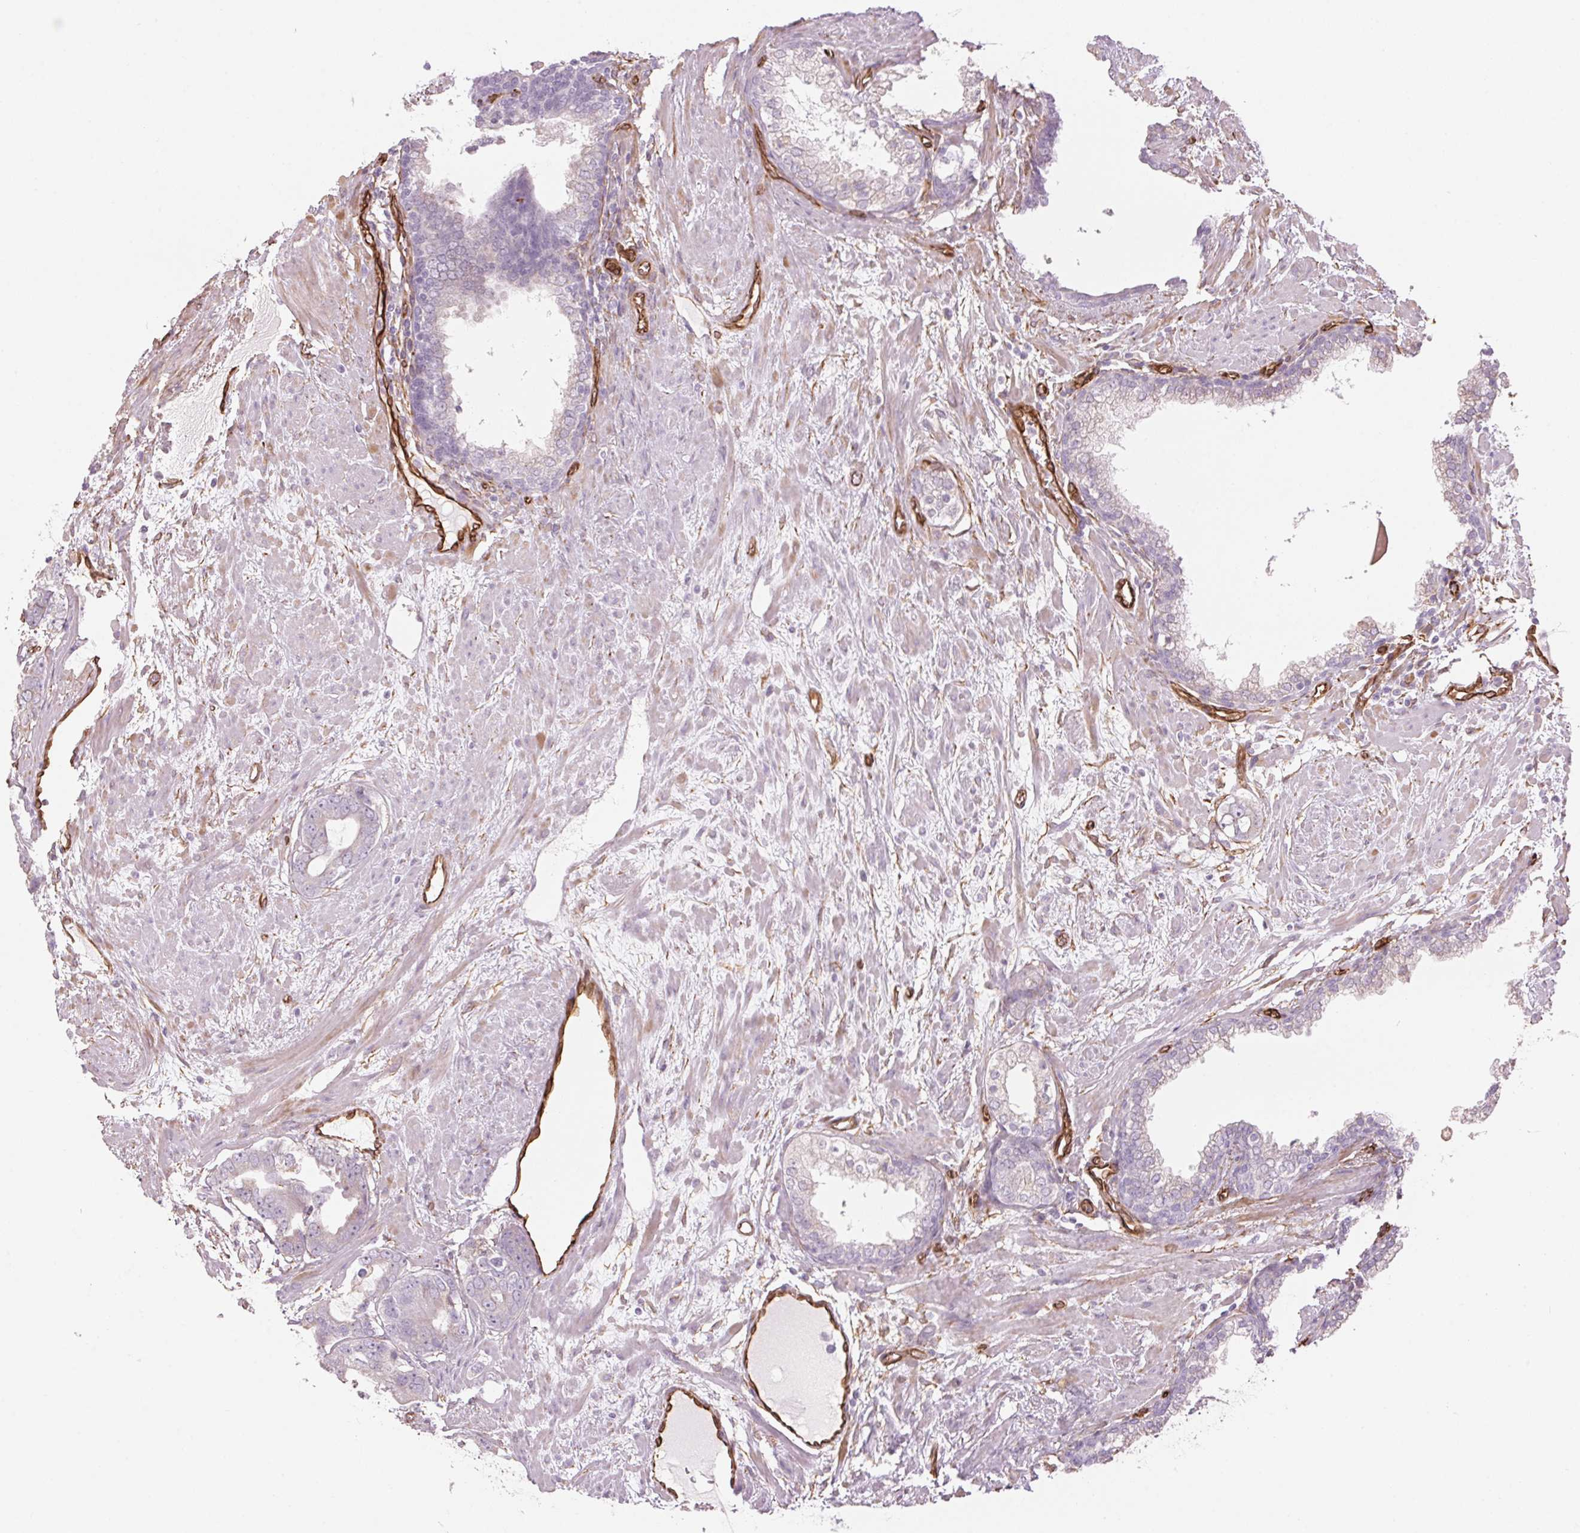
{"staining": {"intensity": "negative", "quantity": "none", "location": "none"}, "tissue": "prostate cancer", "cell_type": "Tumor cells", "image_type": "cancer", "snomed": [{"axis": "morphology", "description": "Adenocarcinoma, High grade"}, {"axis": "topography", "description": "Prostate"}], "caption": "The photomicrograph demonstrates no significant staining in tumor cells of prostate adenocarcinoma (high-grade). Brightfield microscopy of immunohistochemistry stained with DAB (3,3'-diaminobenzidine) (brown) and hematoxylin (blue), captured at high magnification.", "gene": "CLPS", "patient": {"sex": "male", "age": 75}}